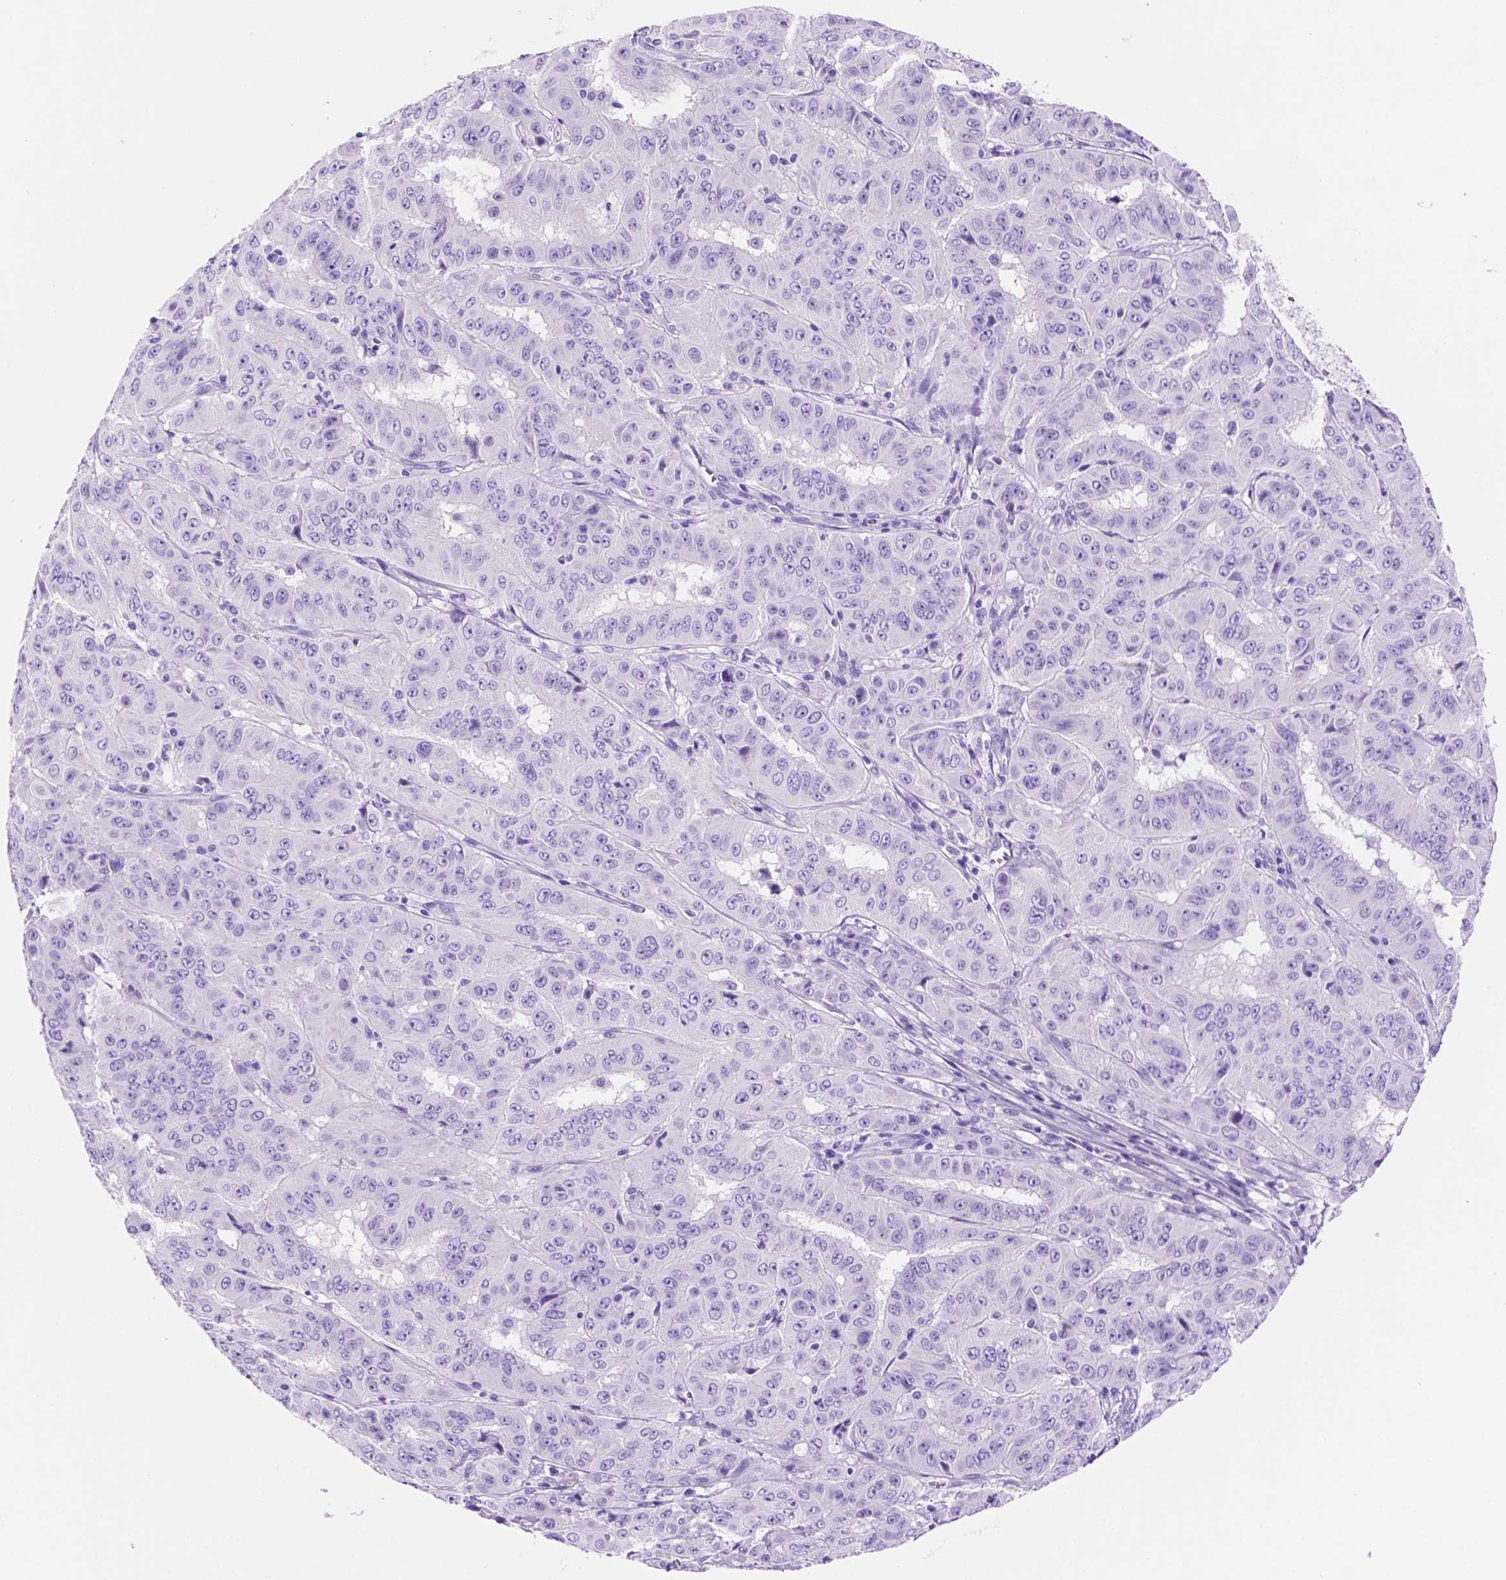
{"staining": {"intensity": "negative", "quantity": "none", "location": "none"}, "tissue": "pancreatic cancer", "cell_type": "Tumor cells", "image_type": "cancer", "snomed": [{"axis": "morphology", "description": "Adenocarcinoma, NOS"}, {"axis": "topography", "description": "Pancreas"}], "caption": "High magnification brightfield microscopy of adenocarcinoma (pancreatic) stained with DAB (brown) and counterstained with hematoxylin (blue): tumor cells show no significant staining. The staining is performed using DAB brown chromogen with nuclei counter-stained in using hematoxylin.", "gene": "FOXB2", "patient": {"sex": "male", "age": 63}}